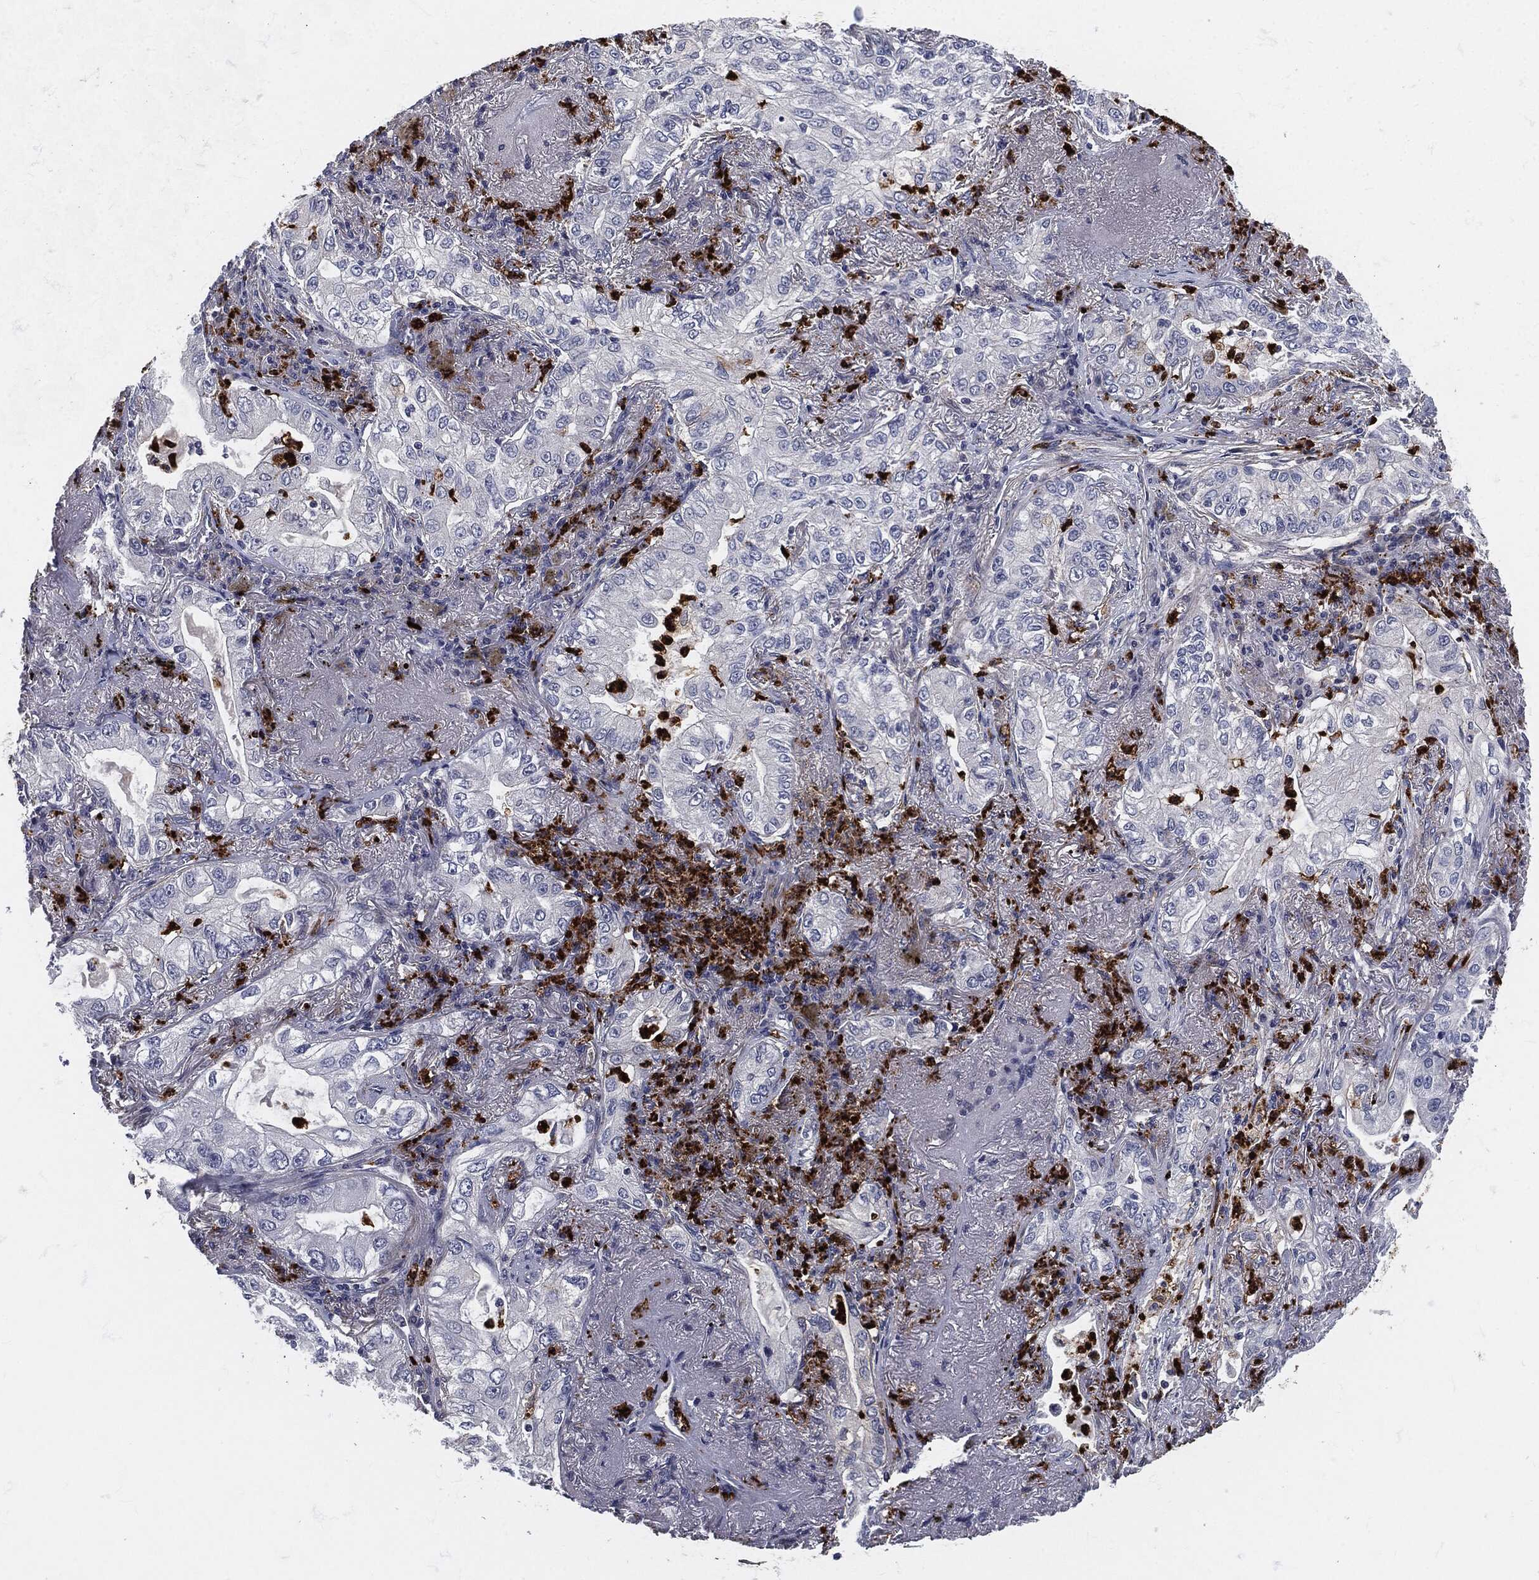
{"staining": {"intensity": "negative", "quantity": "none", "location": "none"}, "tissue": "lung cancer", "cell_type": "Tumor cells", "image_type": "cancer", "snomed": [{"axis": "morphology", "description": "Adenocarcinoma, NOS"}, {"axis": "topography", "description": "Lung"}], "caption": "An immunohistochemistry (IHC) micrograph of adenocarcinoma (lung) is shown. There is no staining in tumor cells of adenocarcinoma (lung).", "gene": "MPO", "patient": {"sex": "female", "age": 73}}